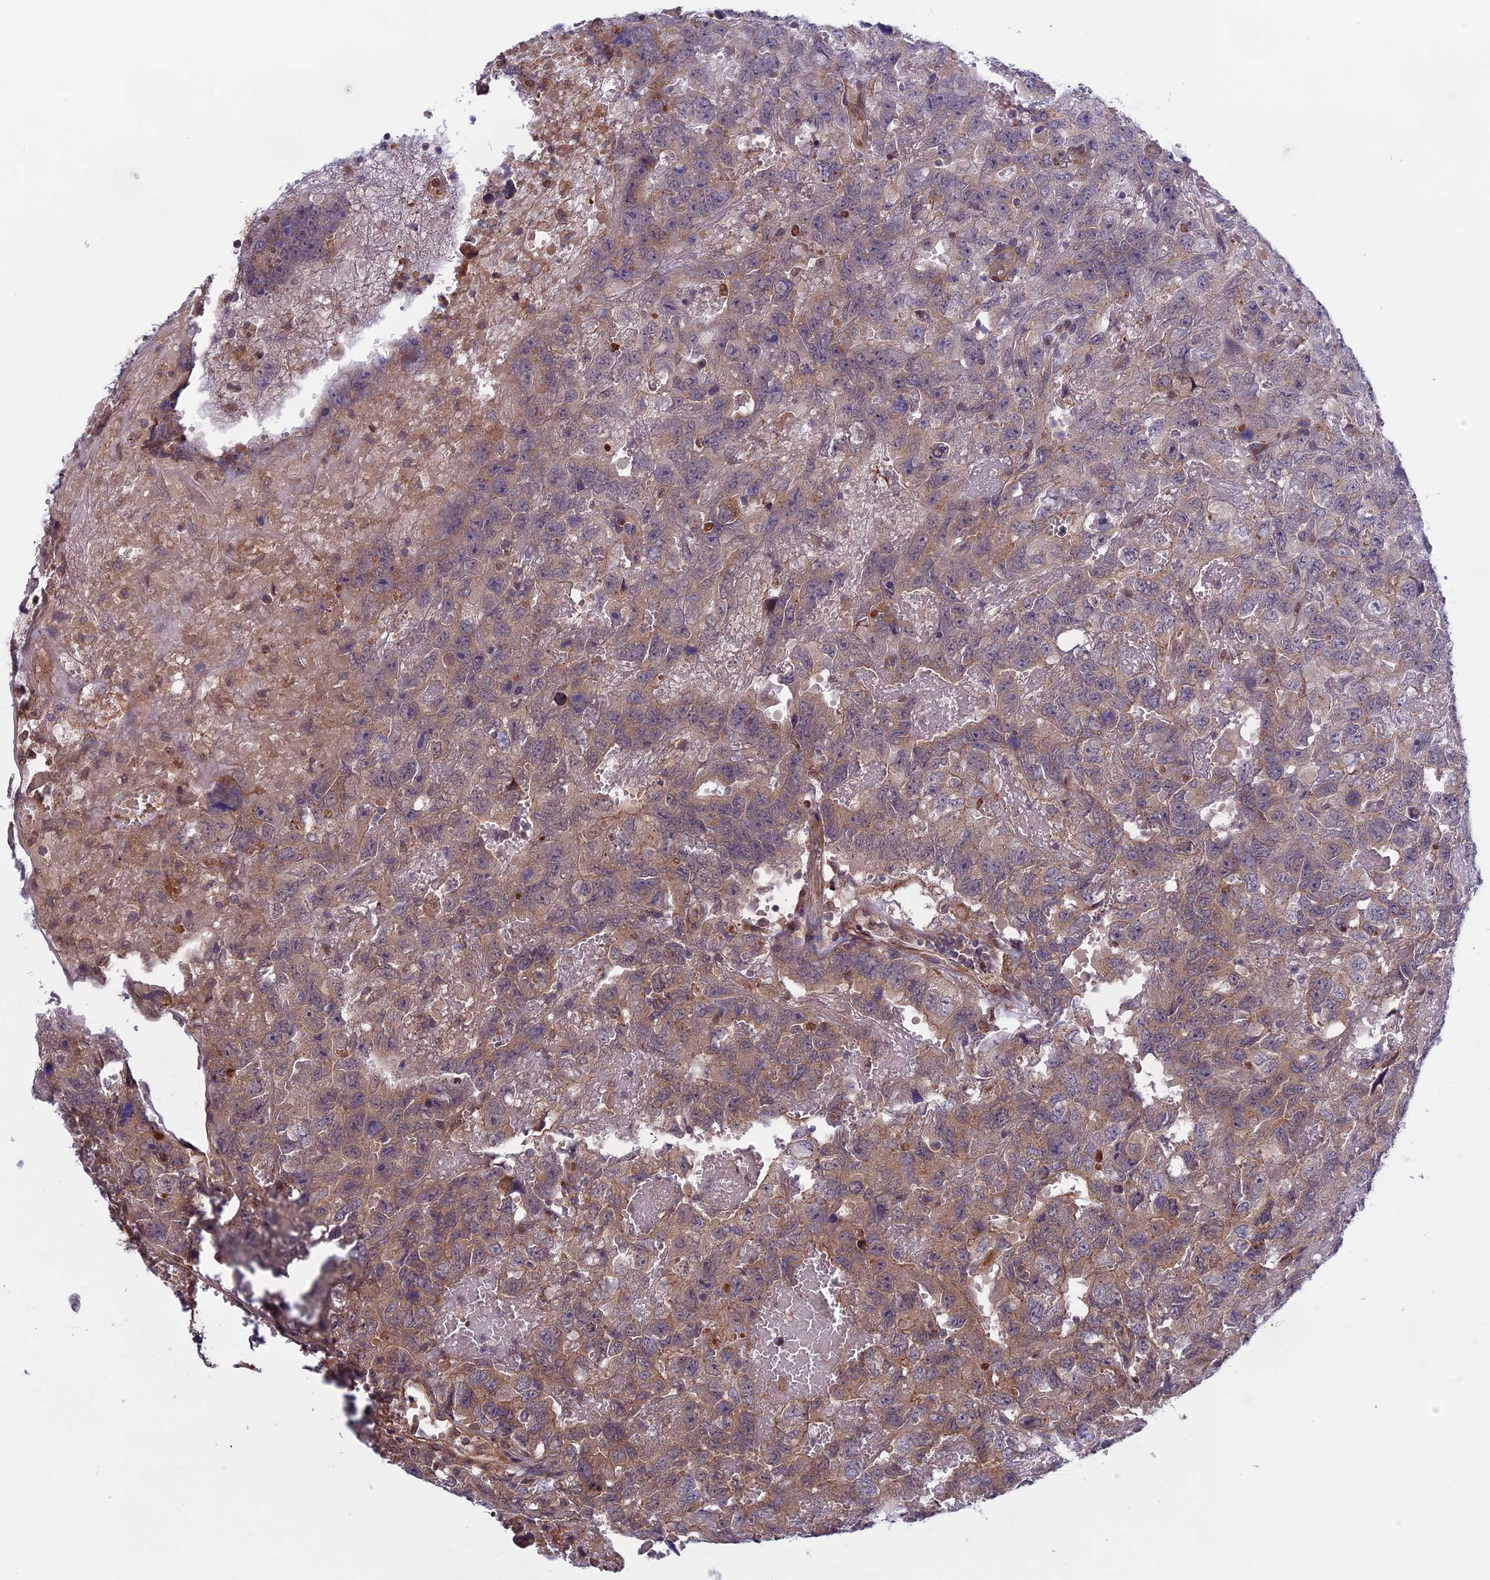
{"staining": {"intensity": "weak", "quantity": "25%-75%", "location": "cytoplasmic/membranous"}, "tissue": "testis cancer", "cell_type": "Tumor cells", "image_type": "cancer", "snomed": [{"axis": "morphology", "description": "Carcinoma, Embryonal, NOS"}, {"axis": "topography", "description": "Testis"}], "caption": "Immunohistochemistry (IHC) of embryonal carcinoma (testis) demonstrates low levels of weak cytoplasmic/membranous positivity in approximately 25%-75% of tumor cells.", "gene": "FADS1", "patient": {"sex": "male", "age": 45}}